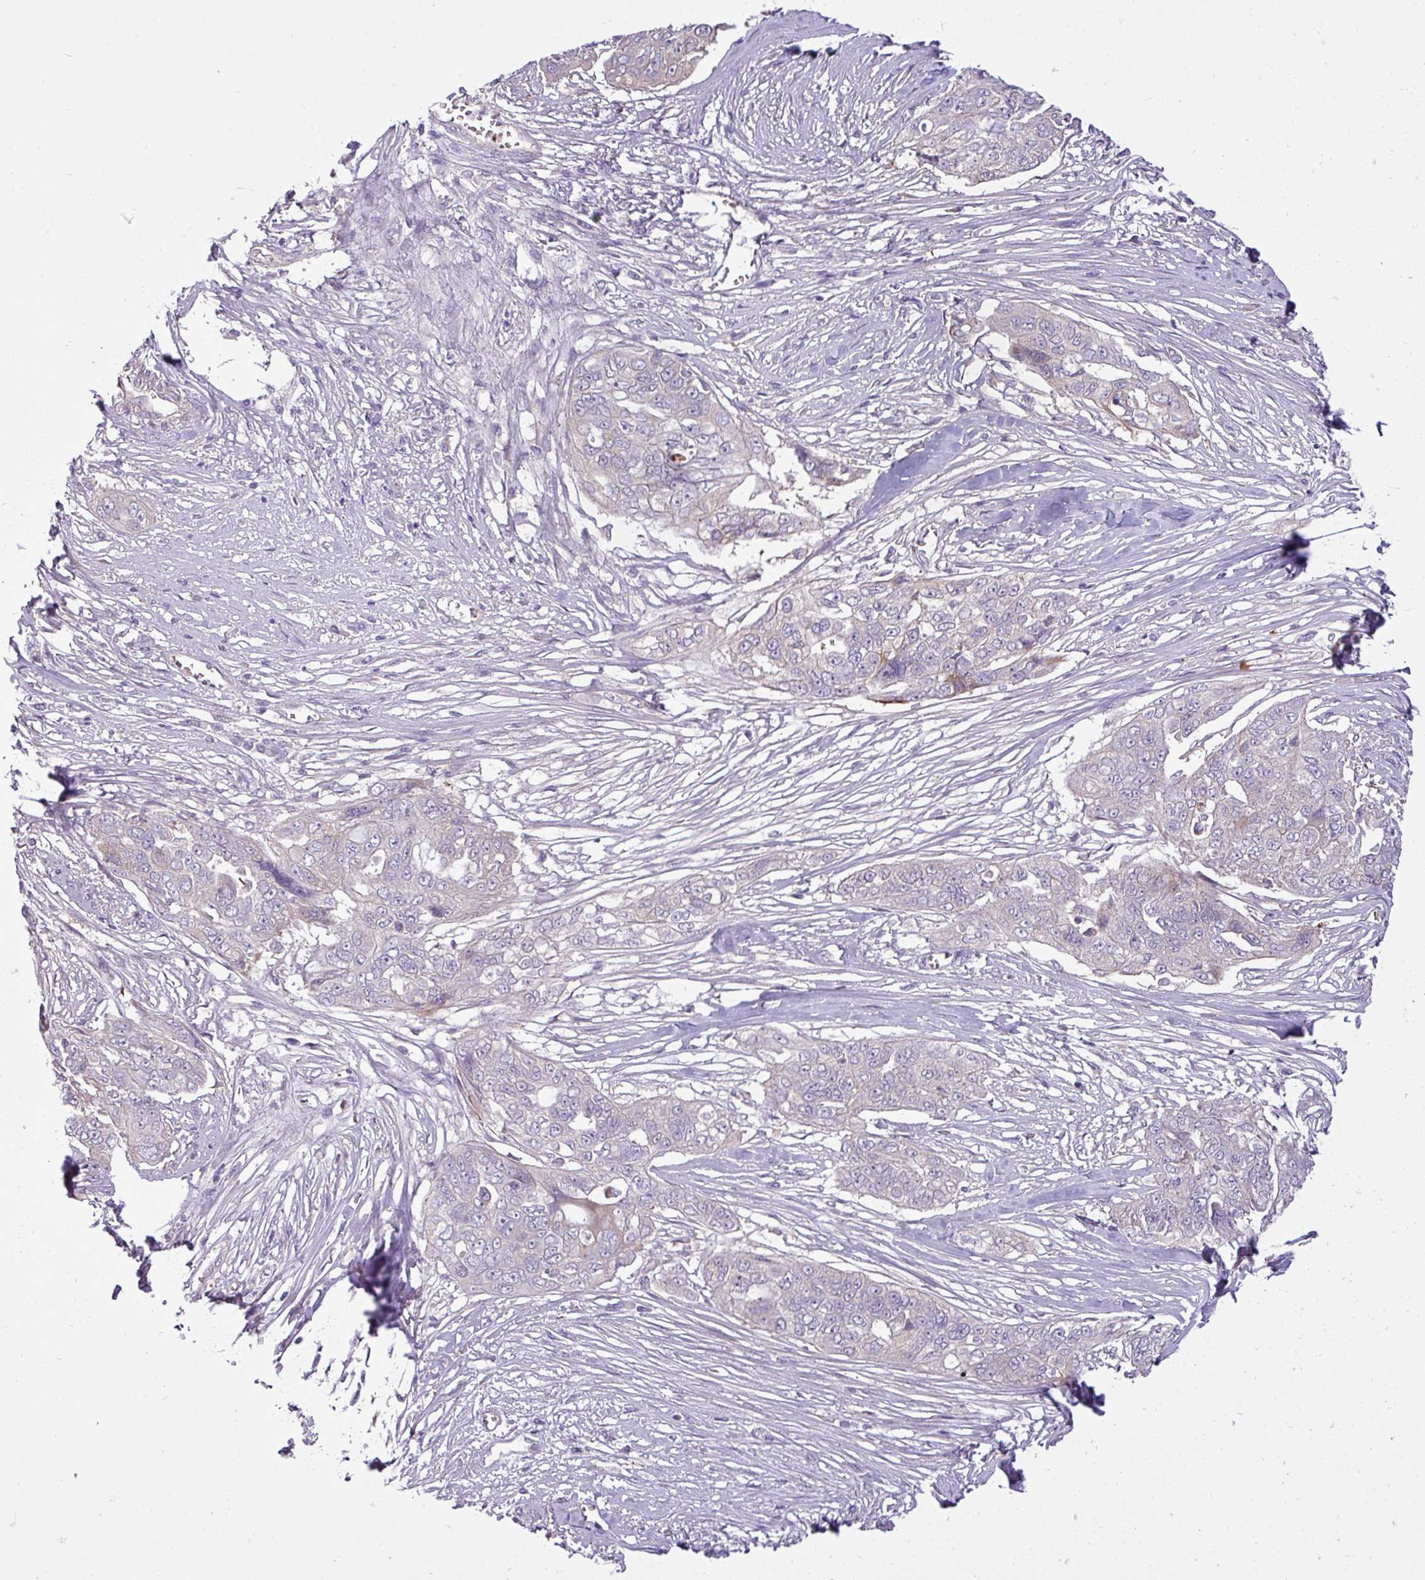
{"staining": {"intensity": "negative", "quantity": "none", "location": "none"}, "tissue": "ovarian cancer", "cell_type": "Tumor cells", "image_type": "cancer", "snomed": [{"axis": "morphology", "description": "Carcinoma, endometroid"}, {"axis": "topography", "description": "Ovary"}], "caption": "Micrograph shows no protein staining in tumor cells of ovarian cancer tissue.", "gene": "CAMK2B", "patient": {"sex": "female", "age": 70}}